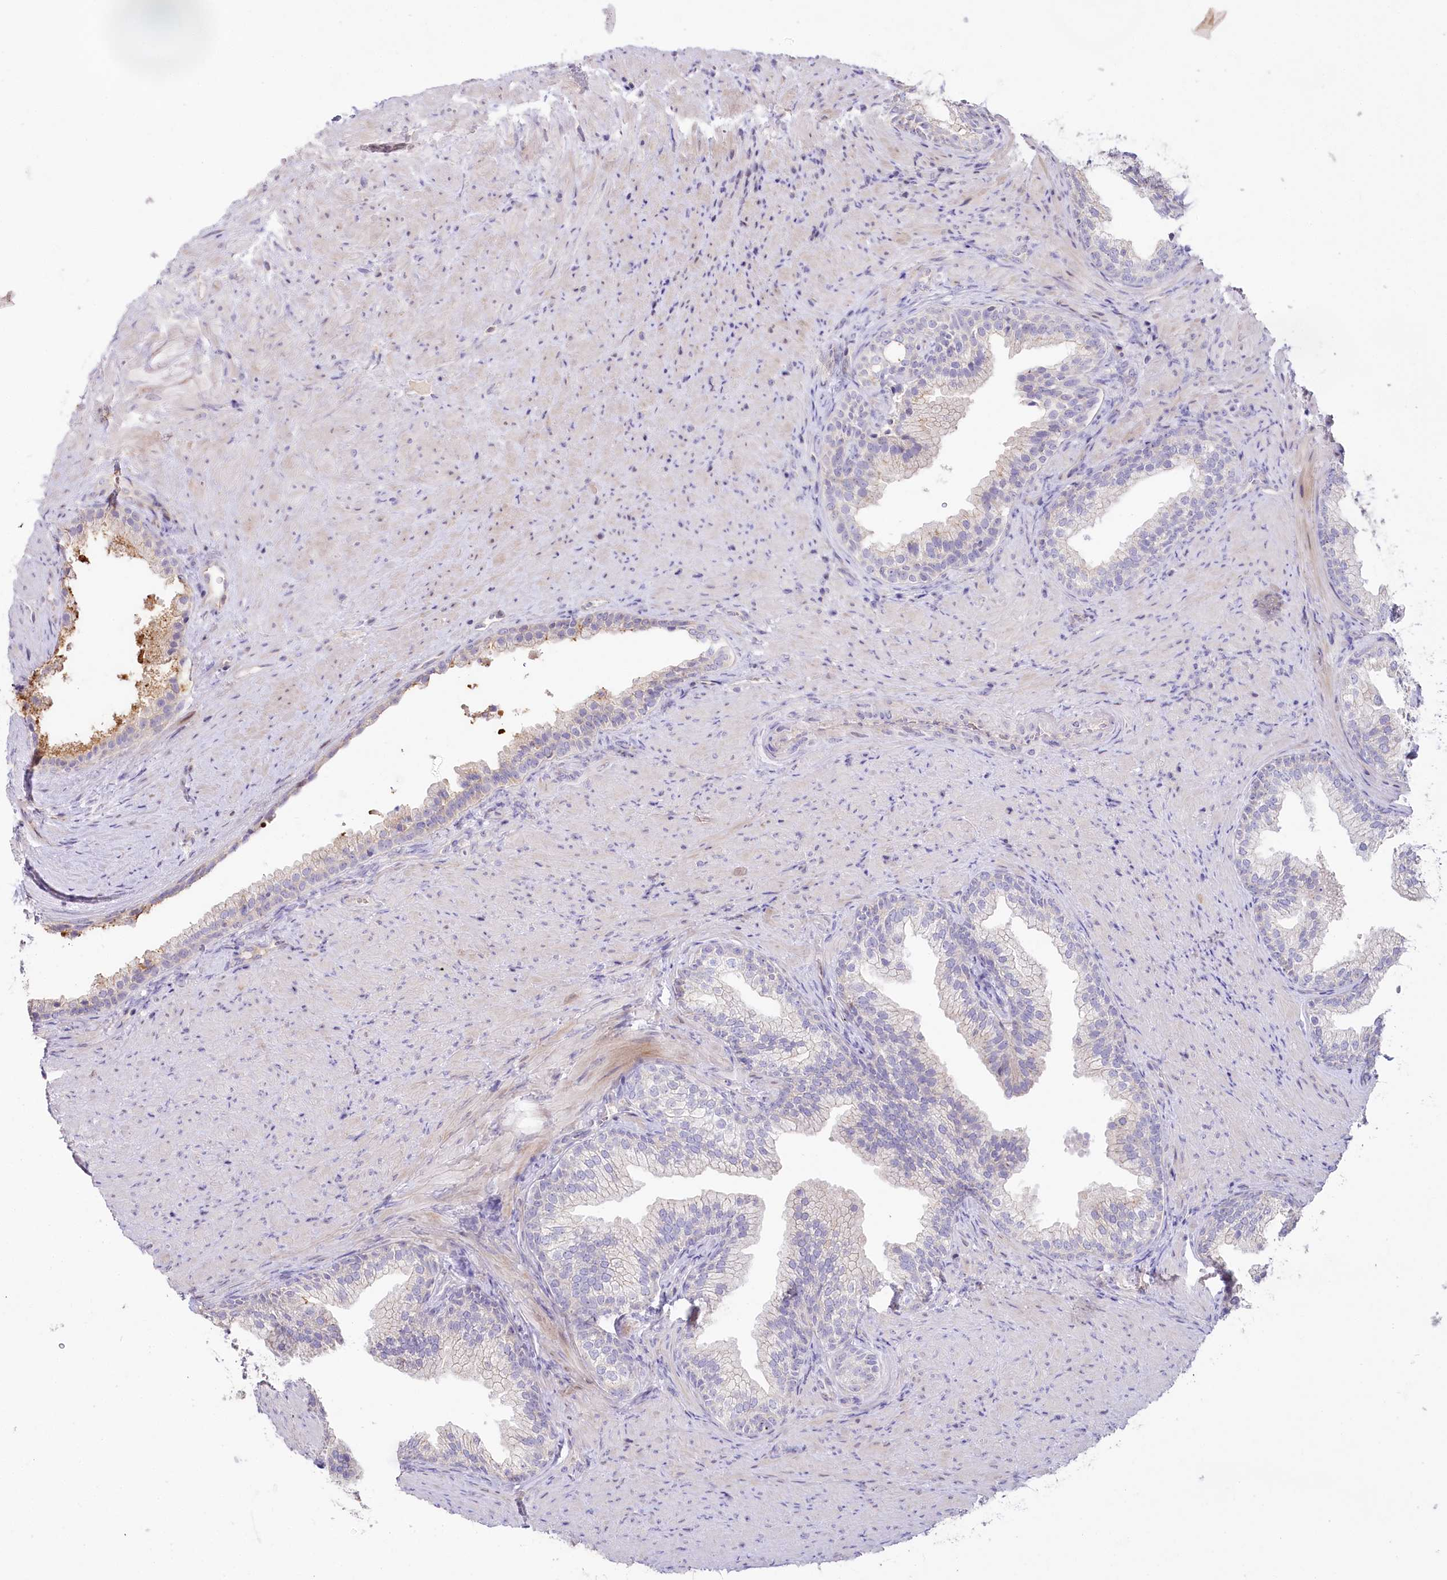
{"staining": {"intensity": "weak", "quantity": "25%-75%", "location": "nuclear"}, "tissue": "prostate", "cell_type": "Glandular cells", "image_type": "normal", "snomed": [{"axis": "morphology", "description": "Normal tissue, NOS"}, {"axis": "topography", "description": "Prostate"}], "caption": "Protein staining displays weak nuclear expression in approximately 25%-75% of glandular cells in normal prostate. The staining is performed using DAB brown chromogen to label protein expression. The nuclei are counter-stained blue using hematoxylin.", "gene": "SLC6A11", "patient": {"sex": "male", "age": 76}}